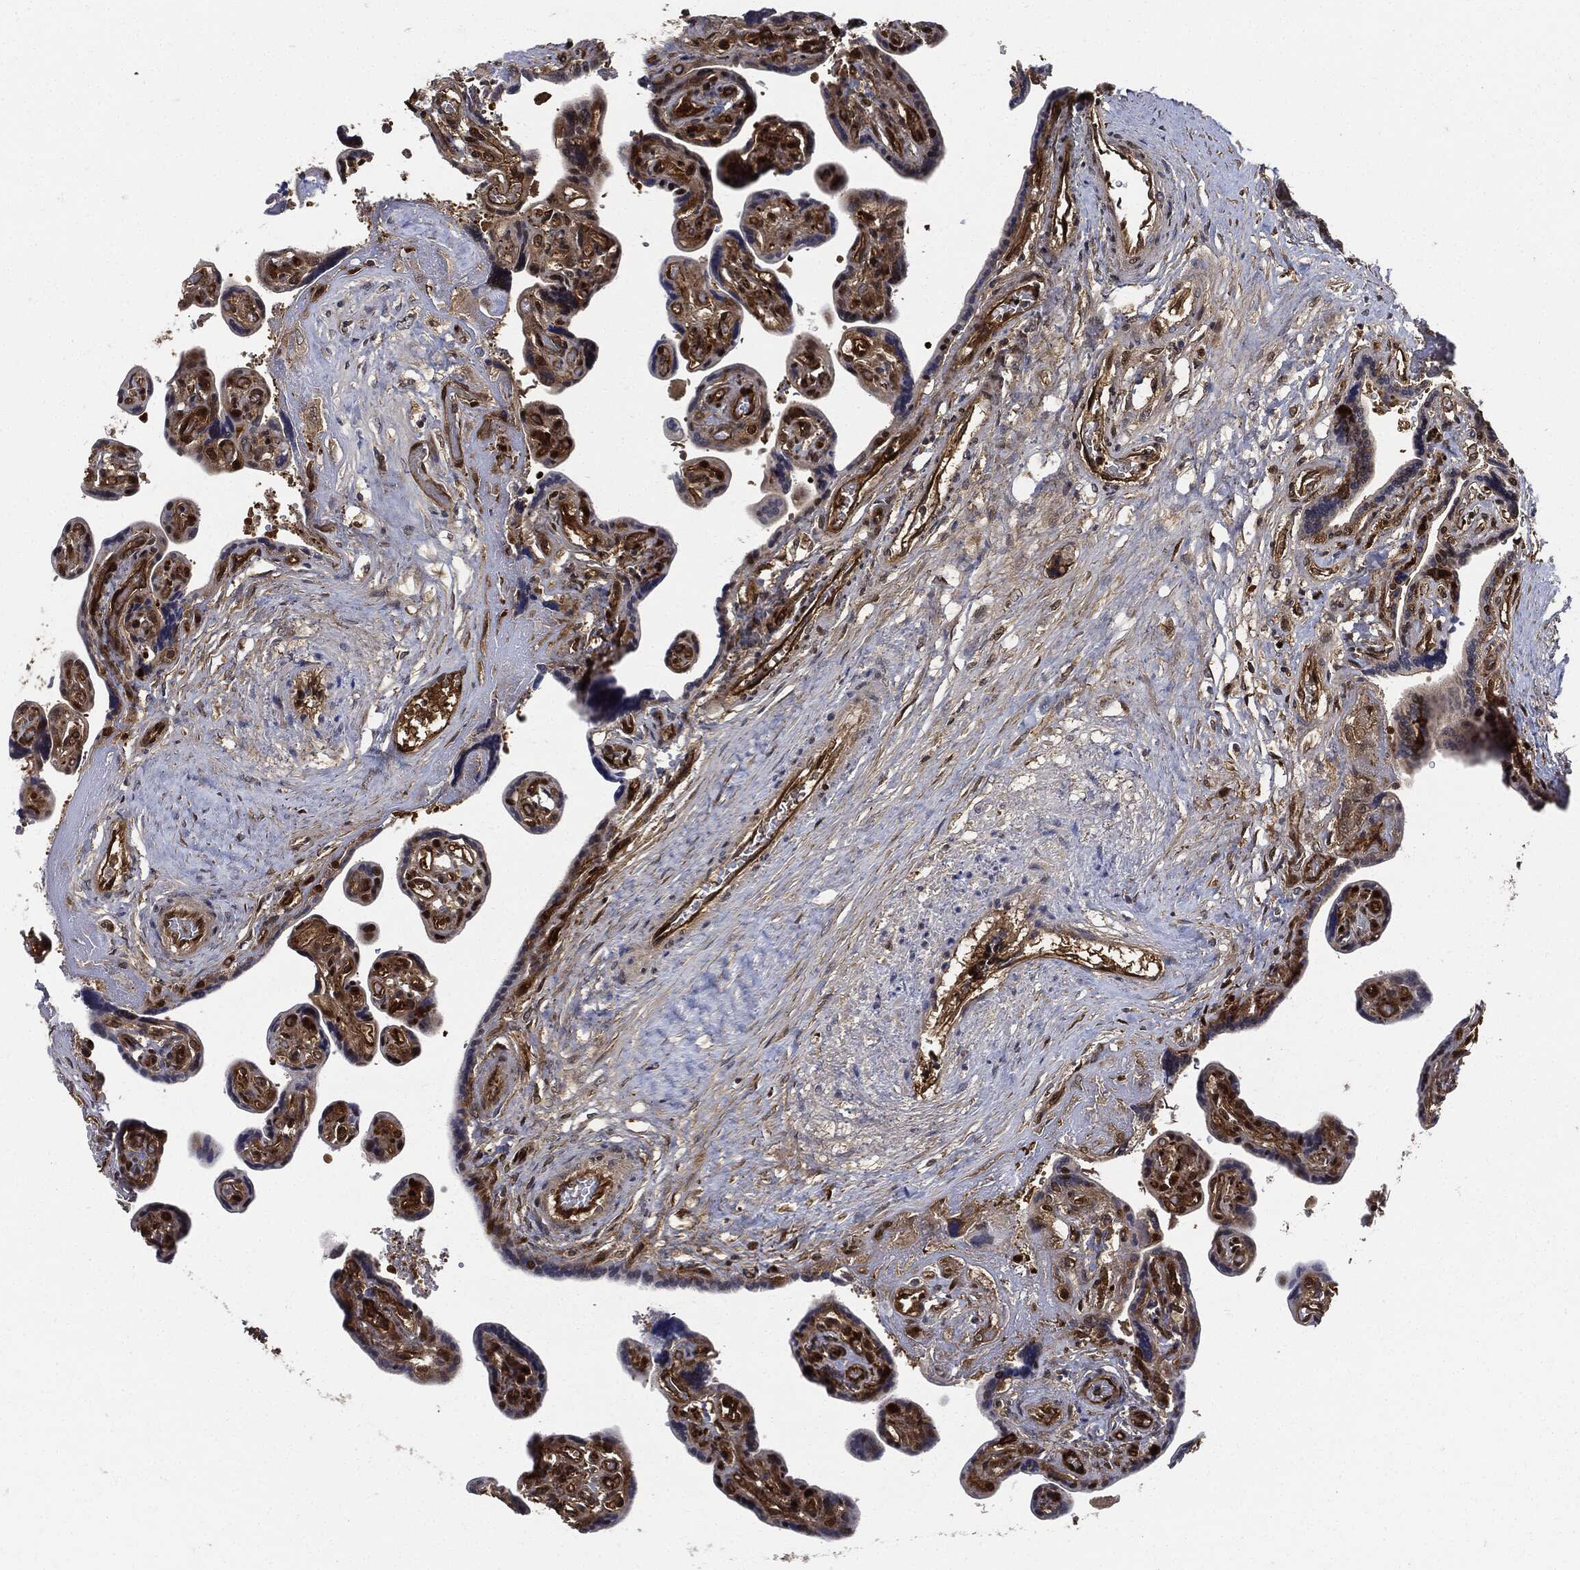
{"staining": {"intensity": "weak", "quantity": "<25%", "location": "cytoplasmic/membranous"}, "tissue": "placenta", "cell_type": "Decidual cells", "image_type": "normal", "snomed": [{"axis": "morphology", "description": "Normal tissue, NOS"}, {"axis": "topography", "description": "Placenta"}], "caption": "An immunohistochemistry photomicrograph of unremarkable placenta is shown. There is no staining in decidual cells of placenta.", "gene": "XPNPEP1", "patient": {"sex": "female", "age": 32}}